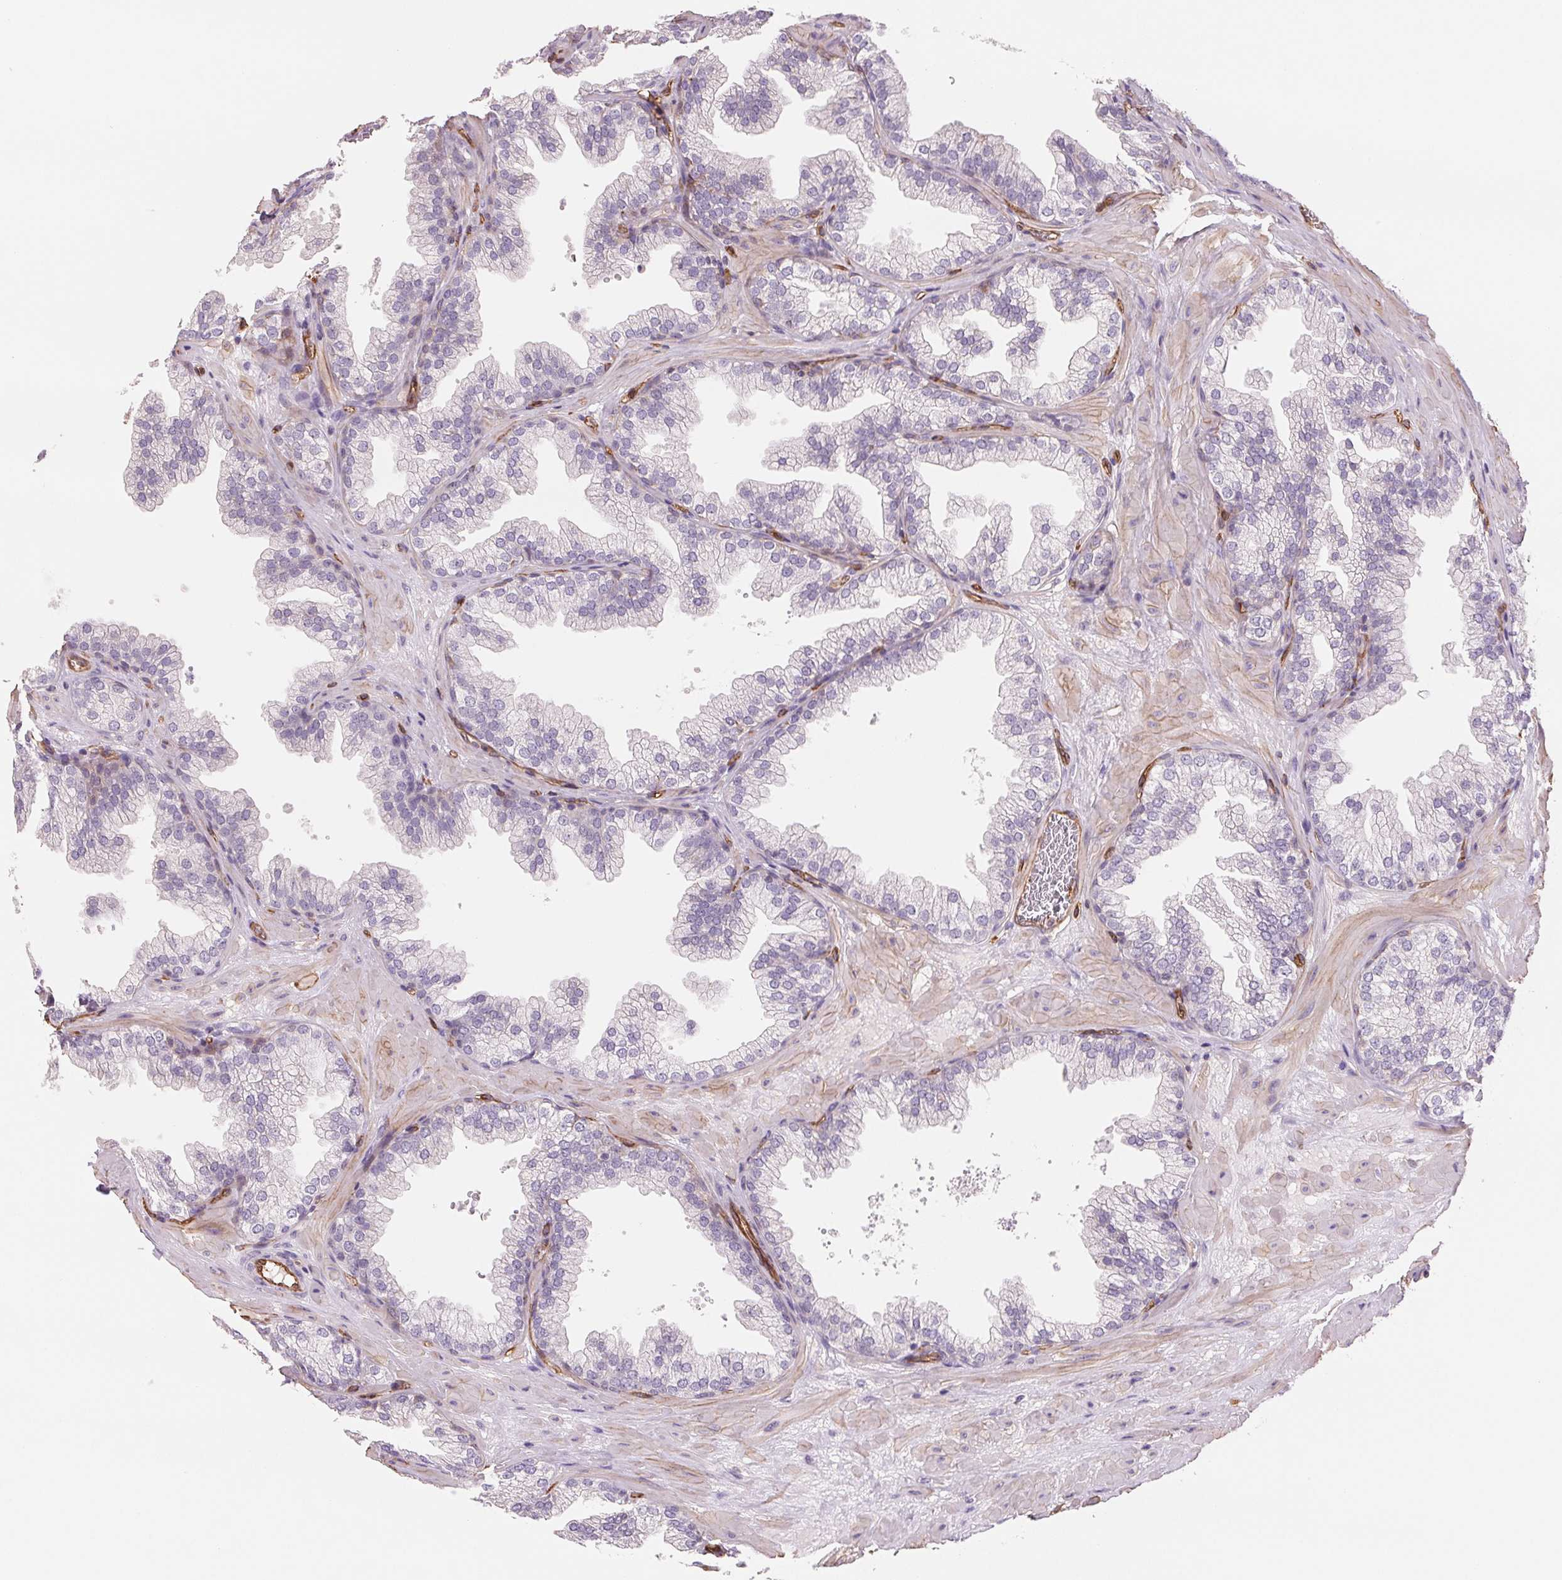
{"staining": {"intensity": "weak", "quantity": "<25%", "location": "cytoplasmic/membranous"}, "tissue": "prostate", "cell_type": "Glandular cells", "image_type": "normal", "snomed": [{"axis": "morphology", "description": "Normal tissue, NOS"}, {"axis": "topography", "description": "Prostate"}], "caption": "Immunohistochemistry of normal human prostate demonstrates no expression in glandular cells.", "gene": "ANKRD13B", "patient": {"sex": "male", "age": 37}}